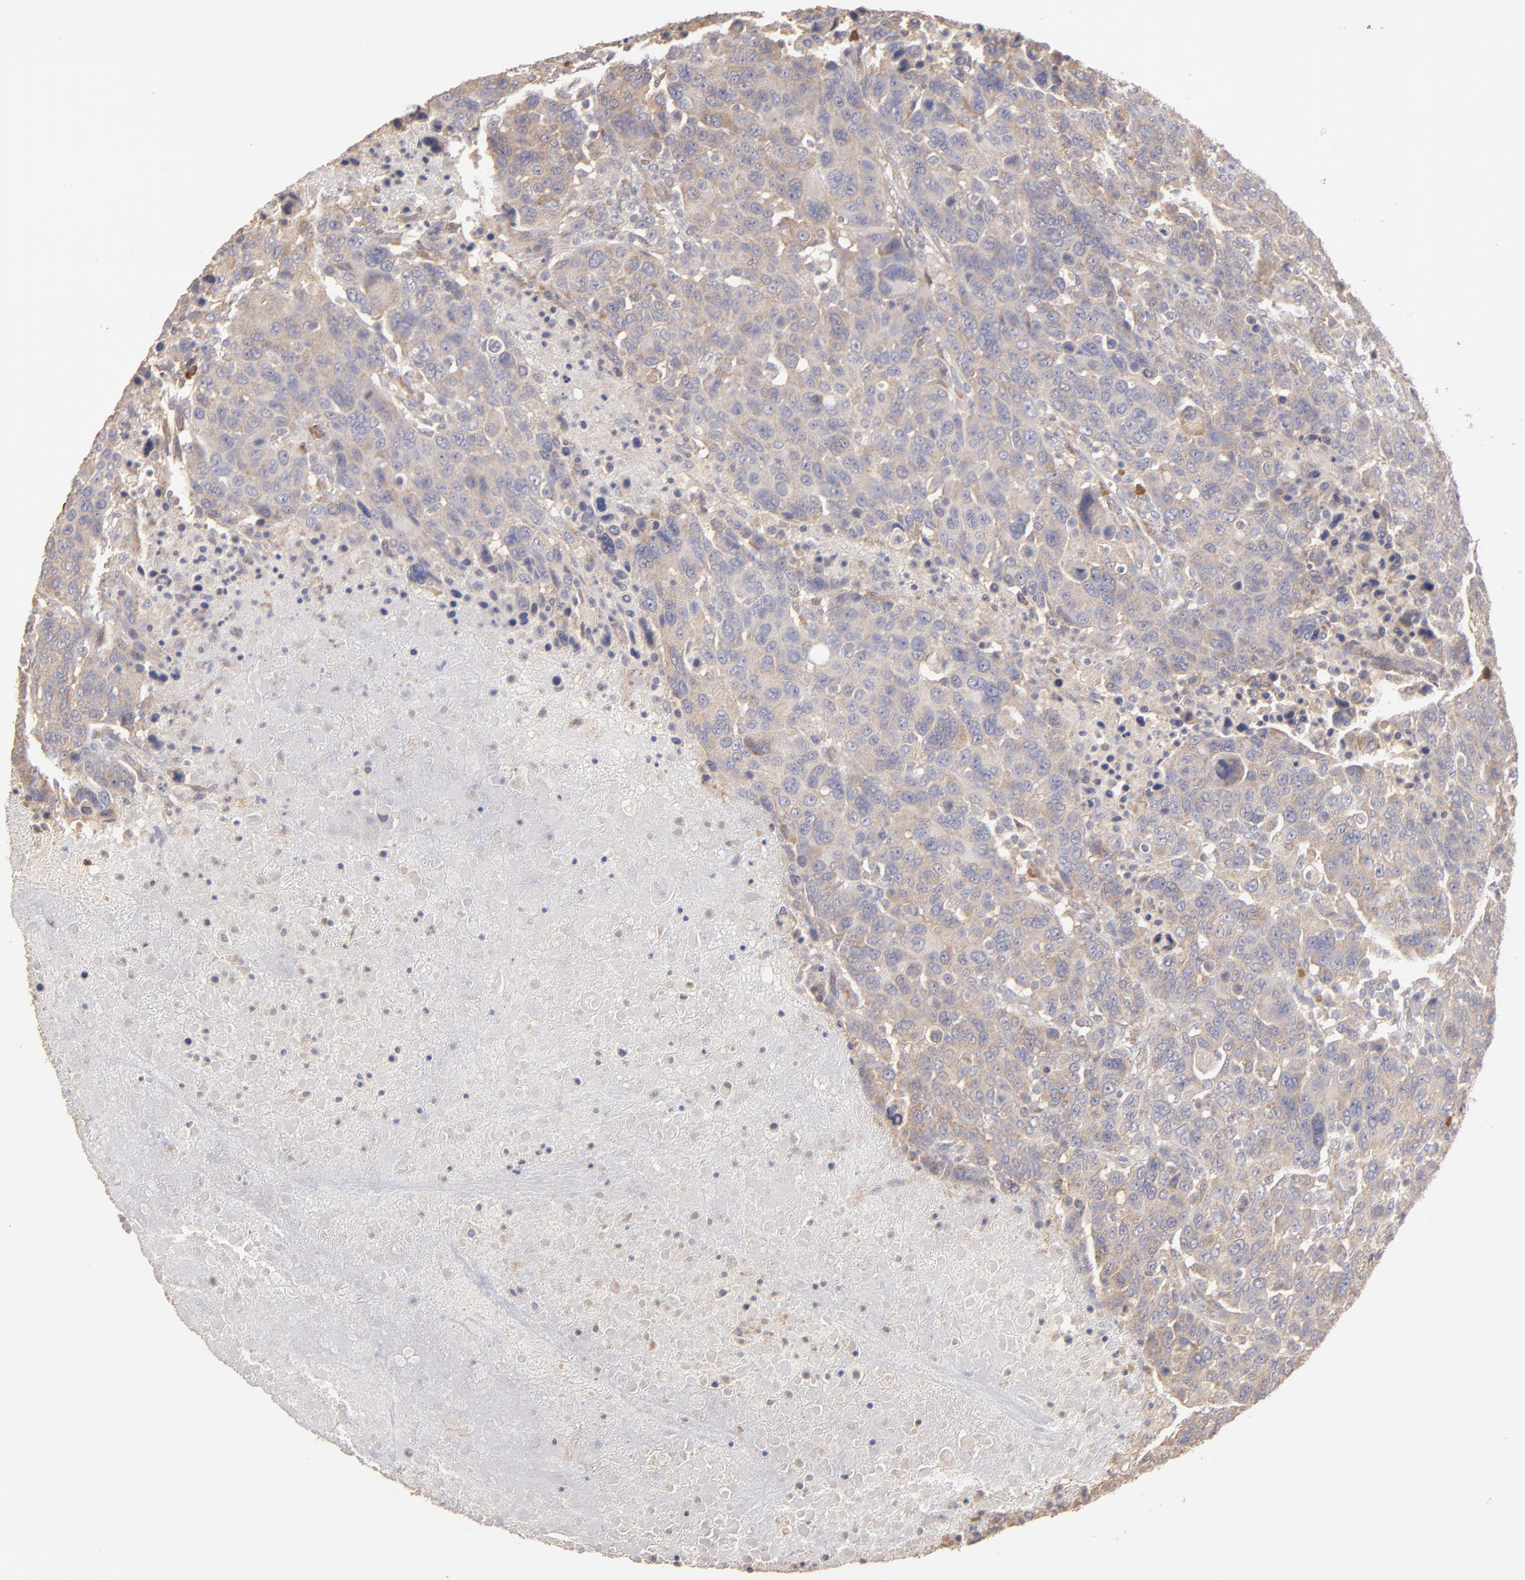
{"staining": {"intensity": "moderate", "quantity": ">75%", "location": "cytoplasmic/membranous"}, "tissue": "breast cancer", "cell_type": "Tumor cells", "image_type": "cancer", "snomed": [{"axis": "morphology", "description": "Duct carcinoma"}, {"axis": "topography", "description": "Breast"}], "caption": "DAB immunohistochemical staining of breast cancer (intraductal carcinoma) exhibits moderate cytoplasmic/membranous protein positivity in about >75% of tumor cells. The protein of interest is shown in brown color, while the nuclei are stained blue.", "gene": "ENTPD5", "patient": {"sex": "female", "age": 37}}